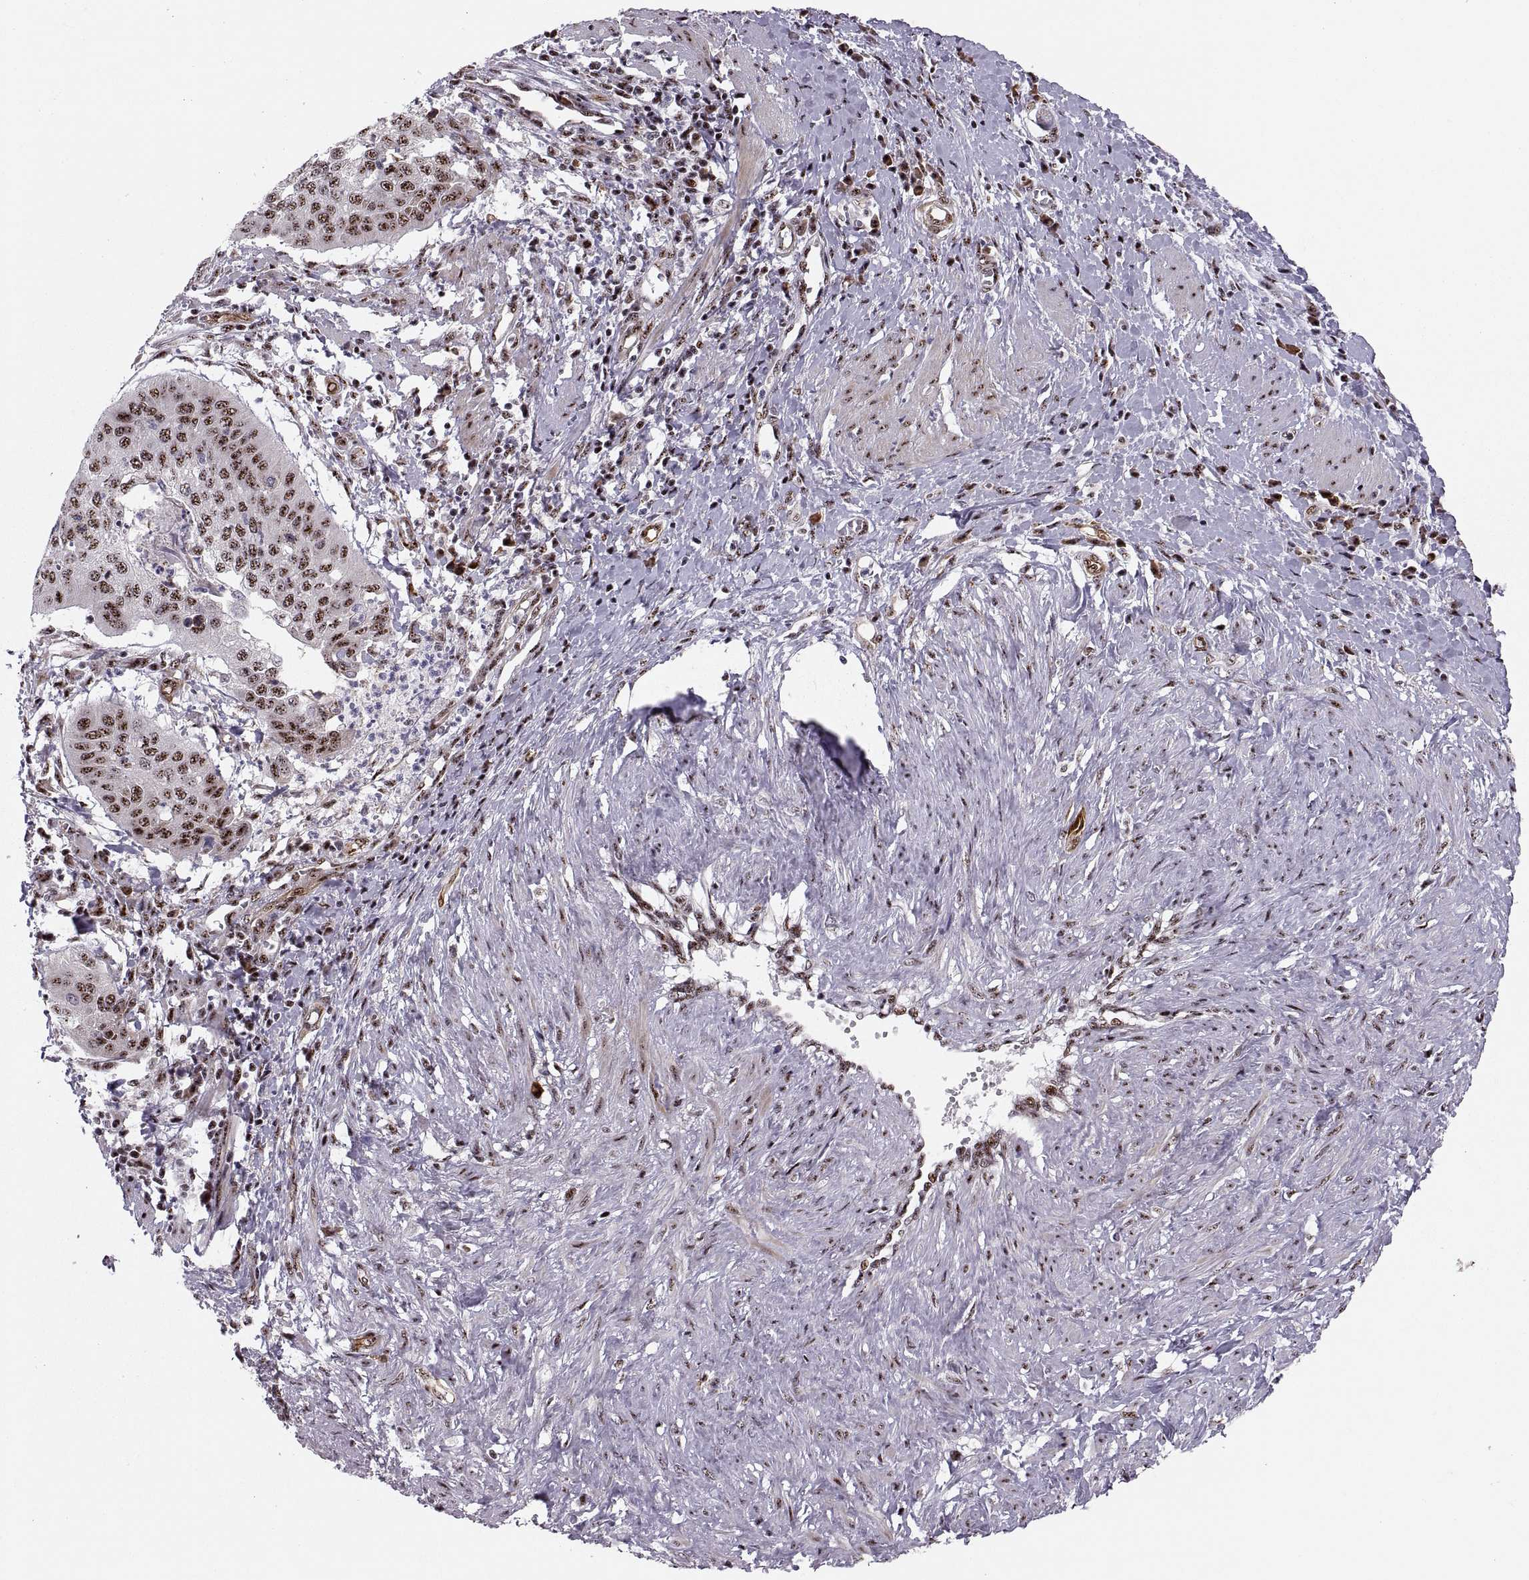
{"staining": {"intensity": "strong", "quantity": ">75%", "location": "nuclear"}, "tissue": "cervical cancer", "cell_type": "Tumor cells", "image_type": "cancer", "snomed": [{"axis": "morphology", "description": "Squamous cell carcinoma, NOS"}, {"axis": "topography", "description": "Cervix"}], "caption": "A high-resolution image shows IHC staining of cervical cancer, which displays strong nuclear expression in about >75% of tumor cells.", "gene": "ZCCHC17", "patient": {"sex": "female", "age": 39}}